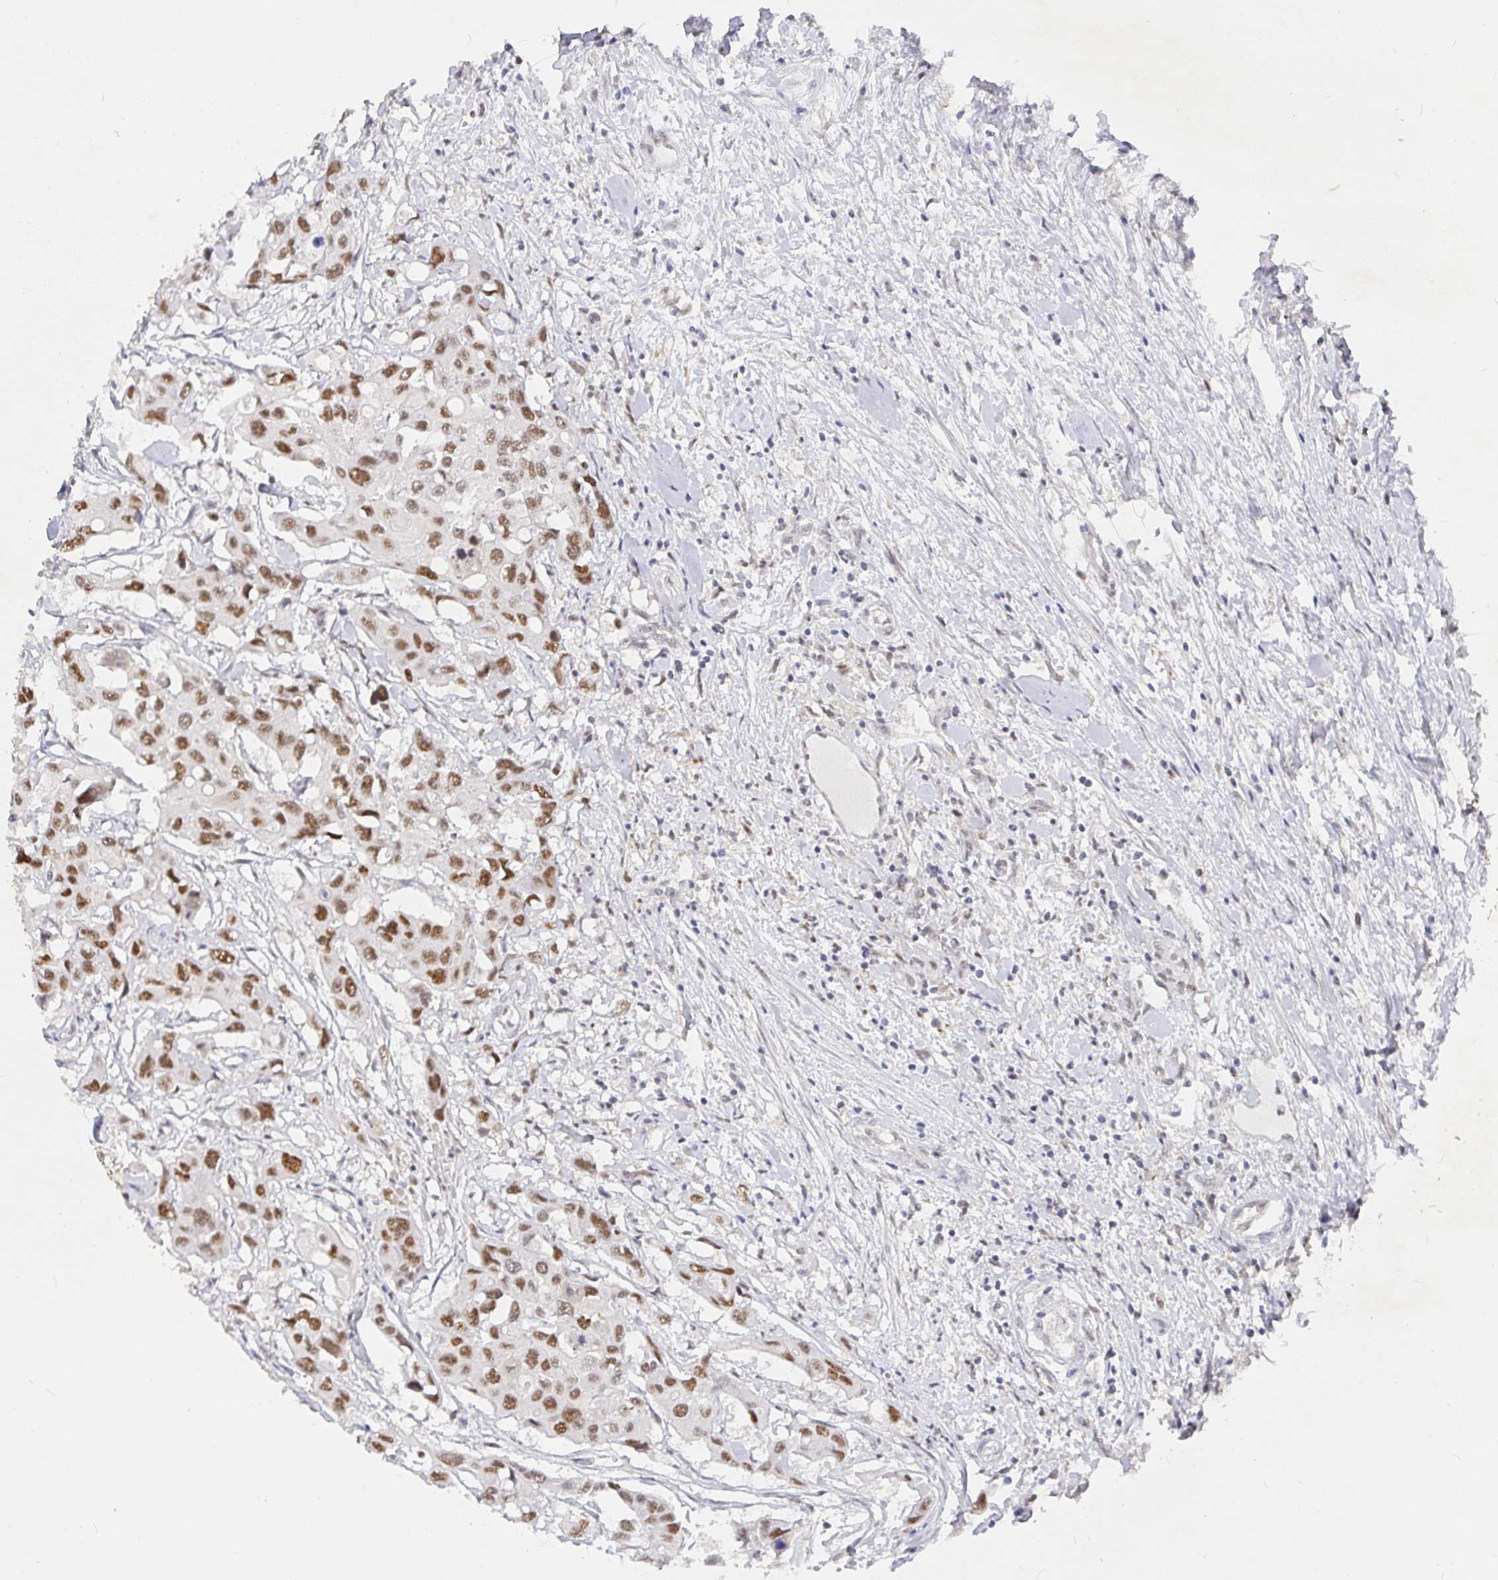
{"staining": {"intensity": "moderate", "quantity": ">75%", "location": "nuclear"}, "tissue": "colorectal cancer", "cell_type": "Tumor cells", "image_type": "cancer", "snomed": [{"axis": "morphology", "description": "Adenocarcinoma, NOS"}, {"axis": "topography", "description": "Colon"}], "caption": "A brown stain shows moderate nuclear staining of a protein in human colorectal cancer tumor cells. (IHC, brightfield microscopy, high magnification).", "gene": "RCOR1", "patient": {"sex": "male", "age": 77}}